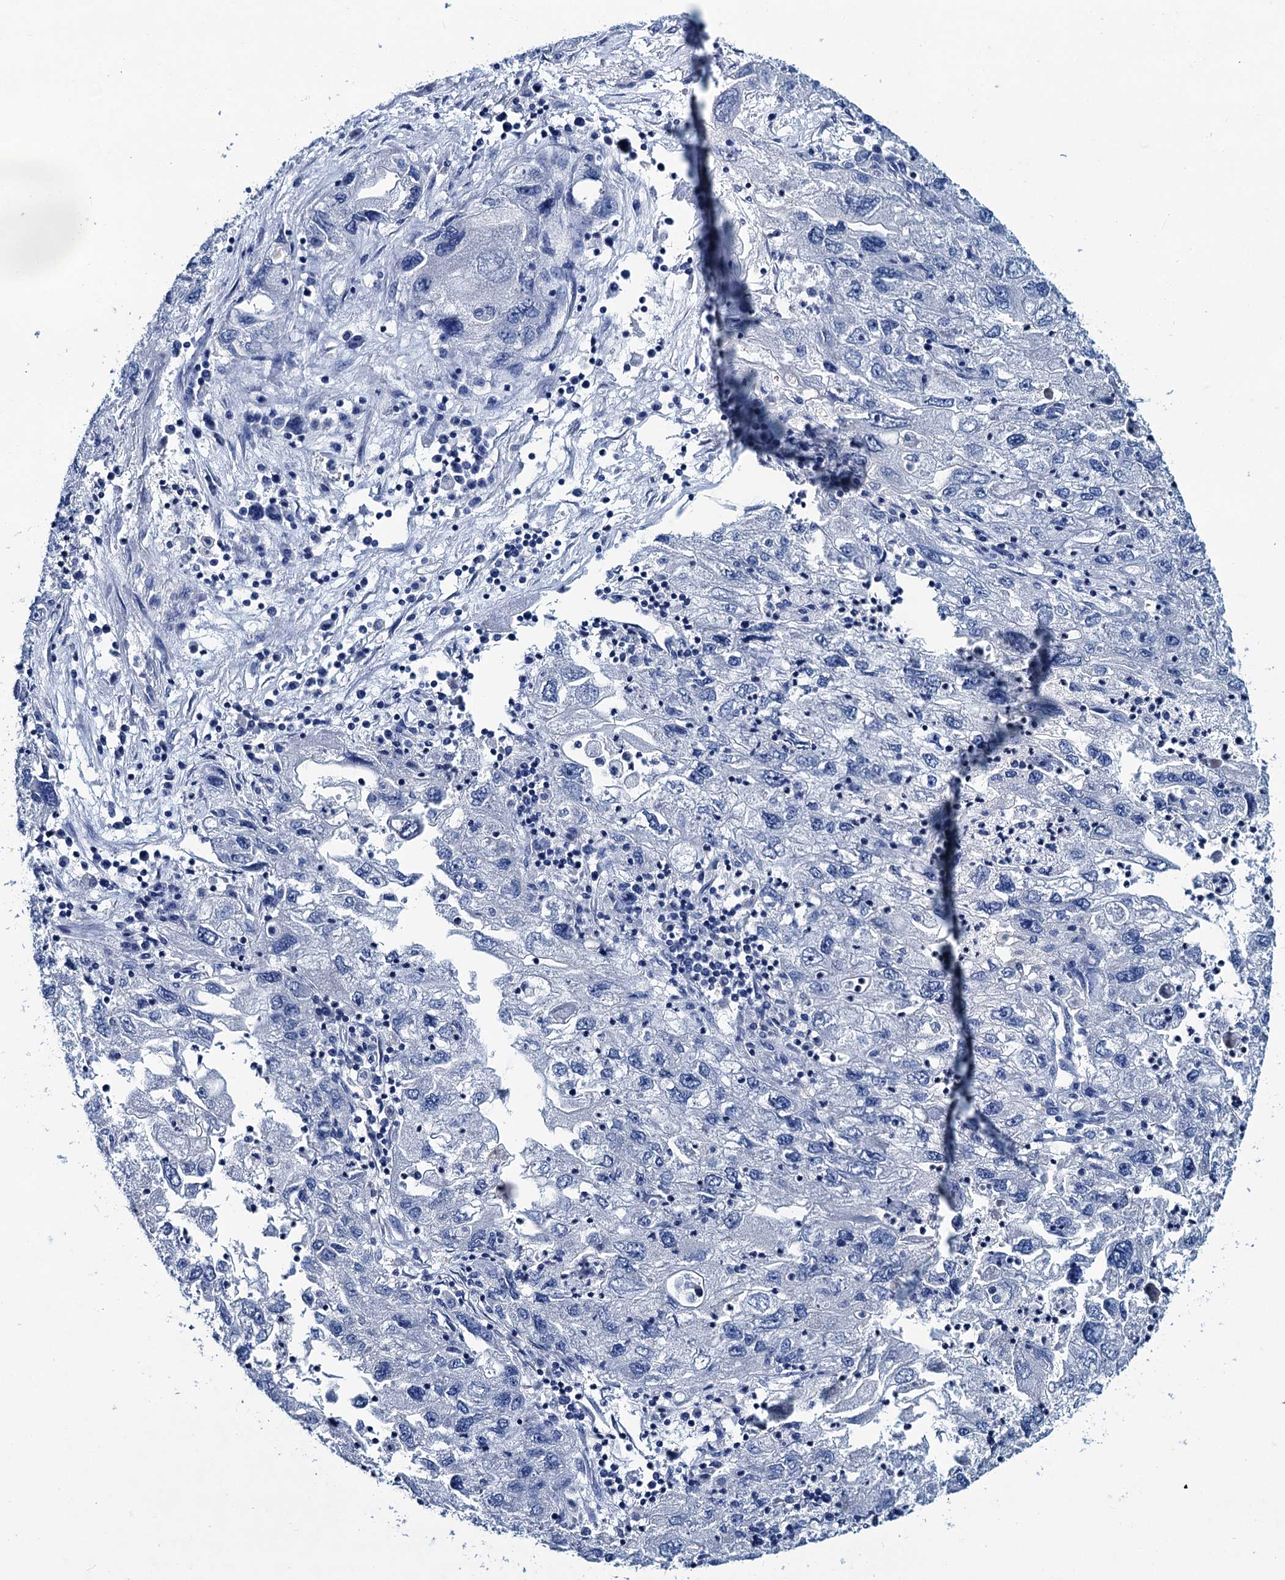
{"staining": {"intensity": "negative", "quantity": "none", "location": "none"}, "tissue": "endometrial cancer", "cell_type": "Tumor cells", "image_type": "cancer", "snomed": [{"axis": "morphology", "description": "Adenocarcinoma, NOS"}, {"axis": "topography", "description": "Endometrium"}], "caption": "An immunohistochemistry (IHC) histopathology image of adenocarcinoma (endometrial) is shown. There is no staining in tumor cells of adenocarcinoma (endometrial).", "gene": "RTKN2", "patient": {"sex": "female", "age": 49}}